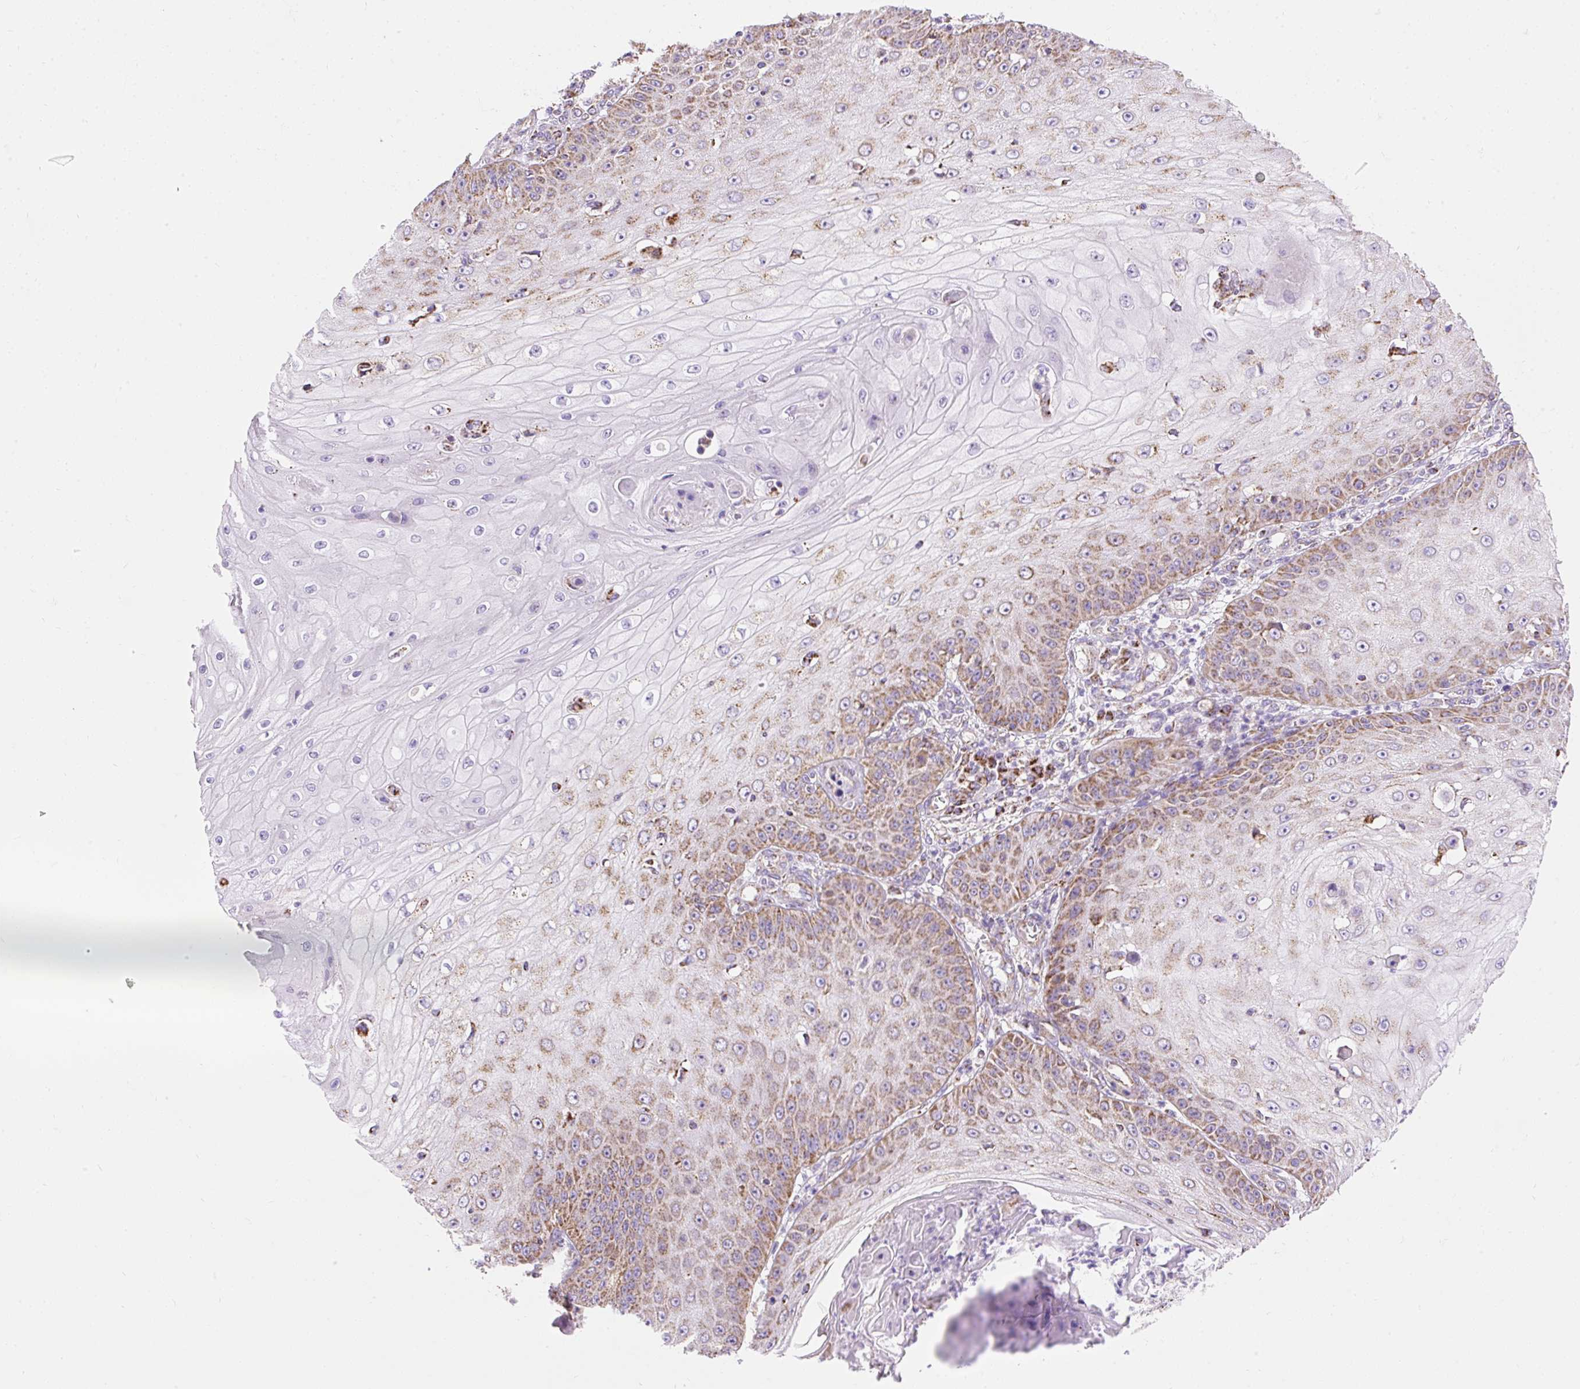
{"staining": {"intensity": "moderate", "quantity": "25%-75%", "location": "cytoplasmic/membranous"}, "tissue": "skin cancer", "cell_type": "Tumor cells", "image_type": "cancer", "snomed": [{"axis": "morphology", "description": "Squamous cell carcinoma, NOS"}, {"axis": "topography", "description": "Skin"}], "caption": "Moderate cytoplasmic/membranous protein expression is appreciated in about 25%-75% of tumor cells in squamous cell carcinoma (skin). The staining is performed using DAB (3,3'-diaminobenzidine) brown chromogen to label protein expression. The nuclei are counter-stained blue using hematoxylin.", "gene": "DAAM2", "patient": {"sex": "male", "age": 70}}